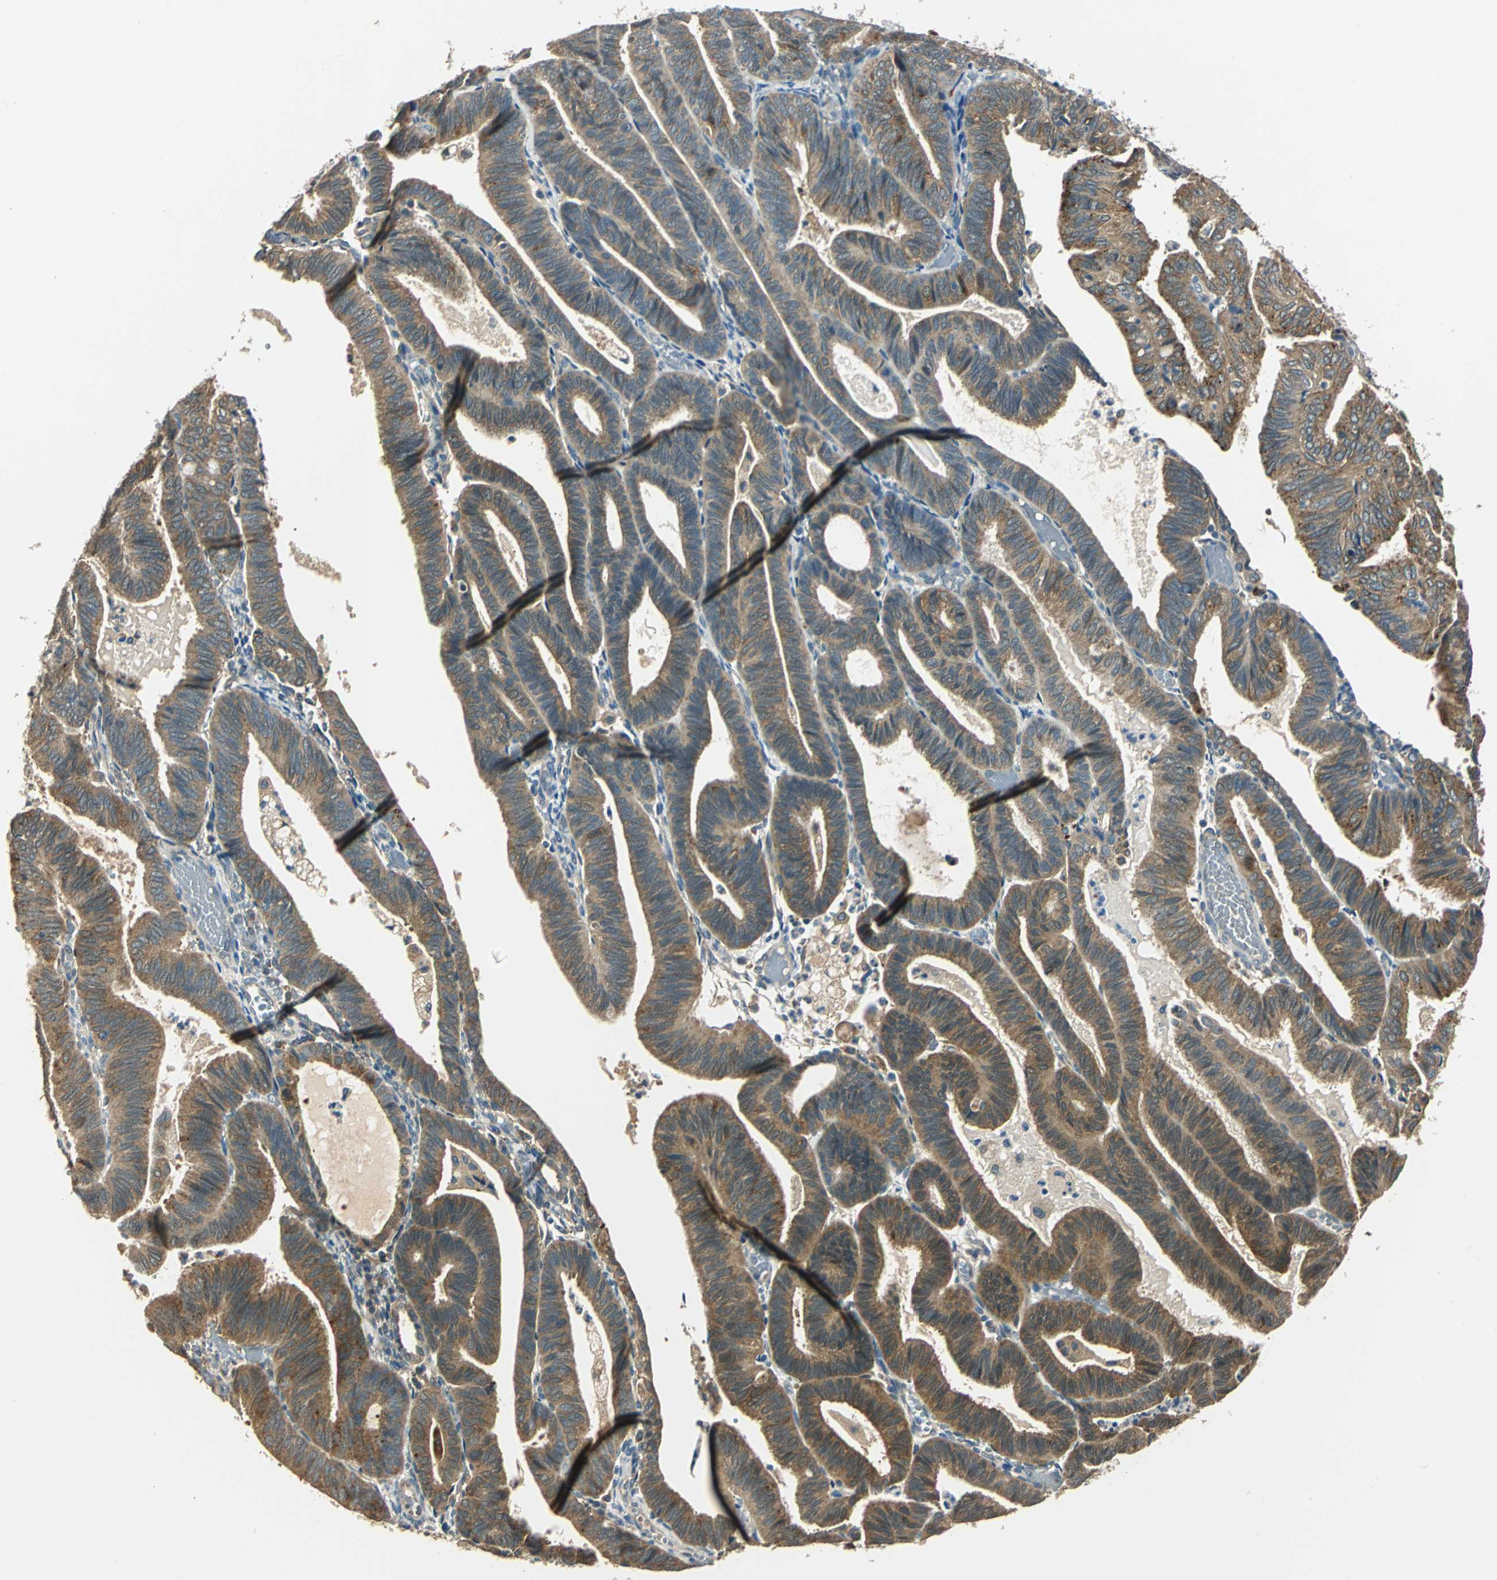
{"staining": {"intensity": "moderate", "quantity": ">75%", "location": "cytoplasmic/membranous"}, "tissue": "endometrial cancer", "cell_type": "Tumor cells", "image_type": "cancer", "snomed": [{"axis": "morphology", "description": "Adenocarcinoma, NOS"}, {"axis": "topography", "description": "Uterus"}], "caption": "Immunohistochemical staining of human endometrial cancer (adenocarcinoma) reveals medium levels of moderate cytoplasmic/membranous expression in approximately >75% of tumor cells. Using DAB (brown) and hematoxylin (blue) stains, captured at high magnification using brightfield microscopy.", "gene": "NIT1", "patient": {"sex": "female", "age": 60}}